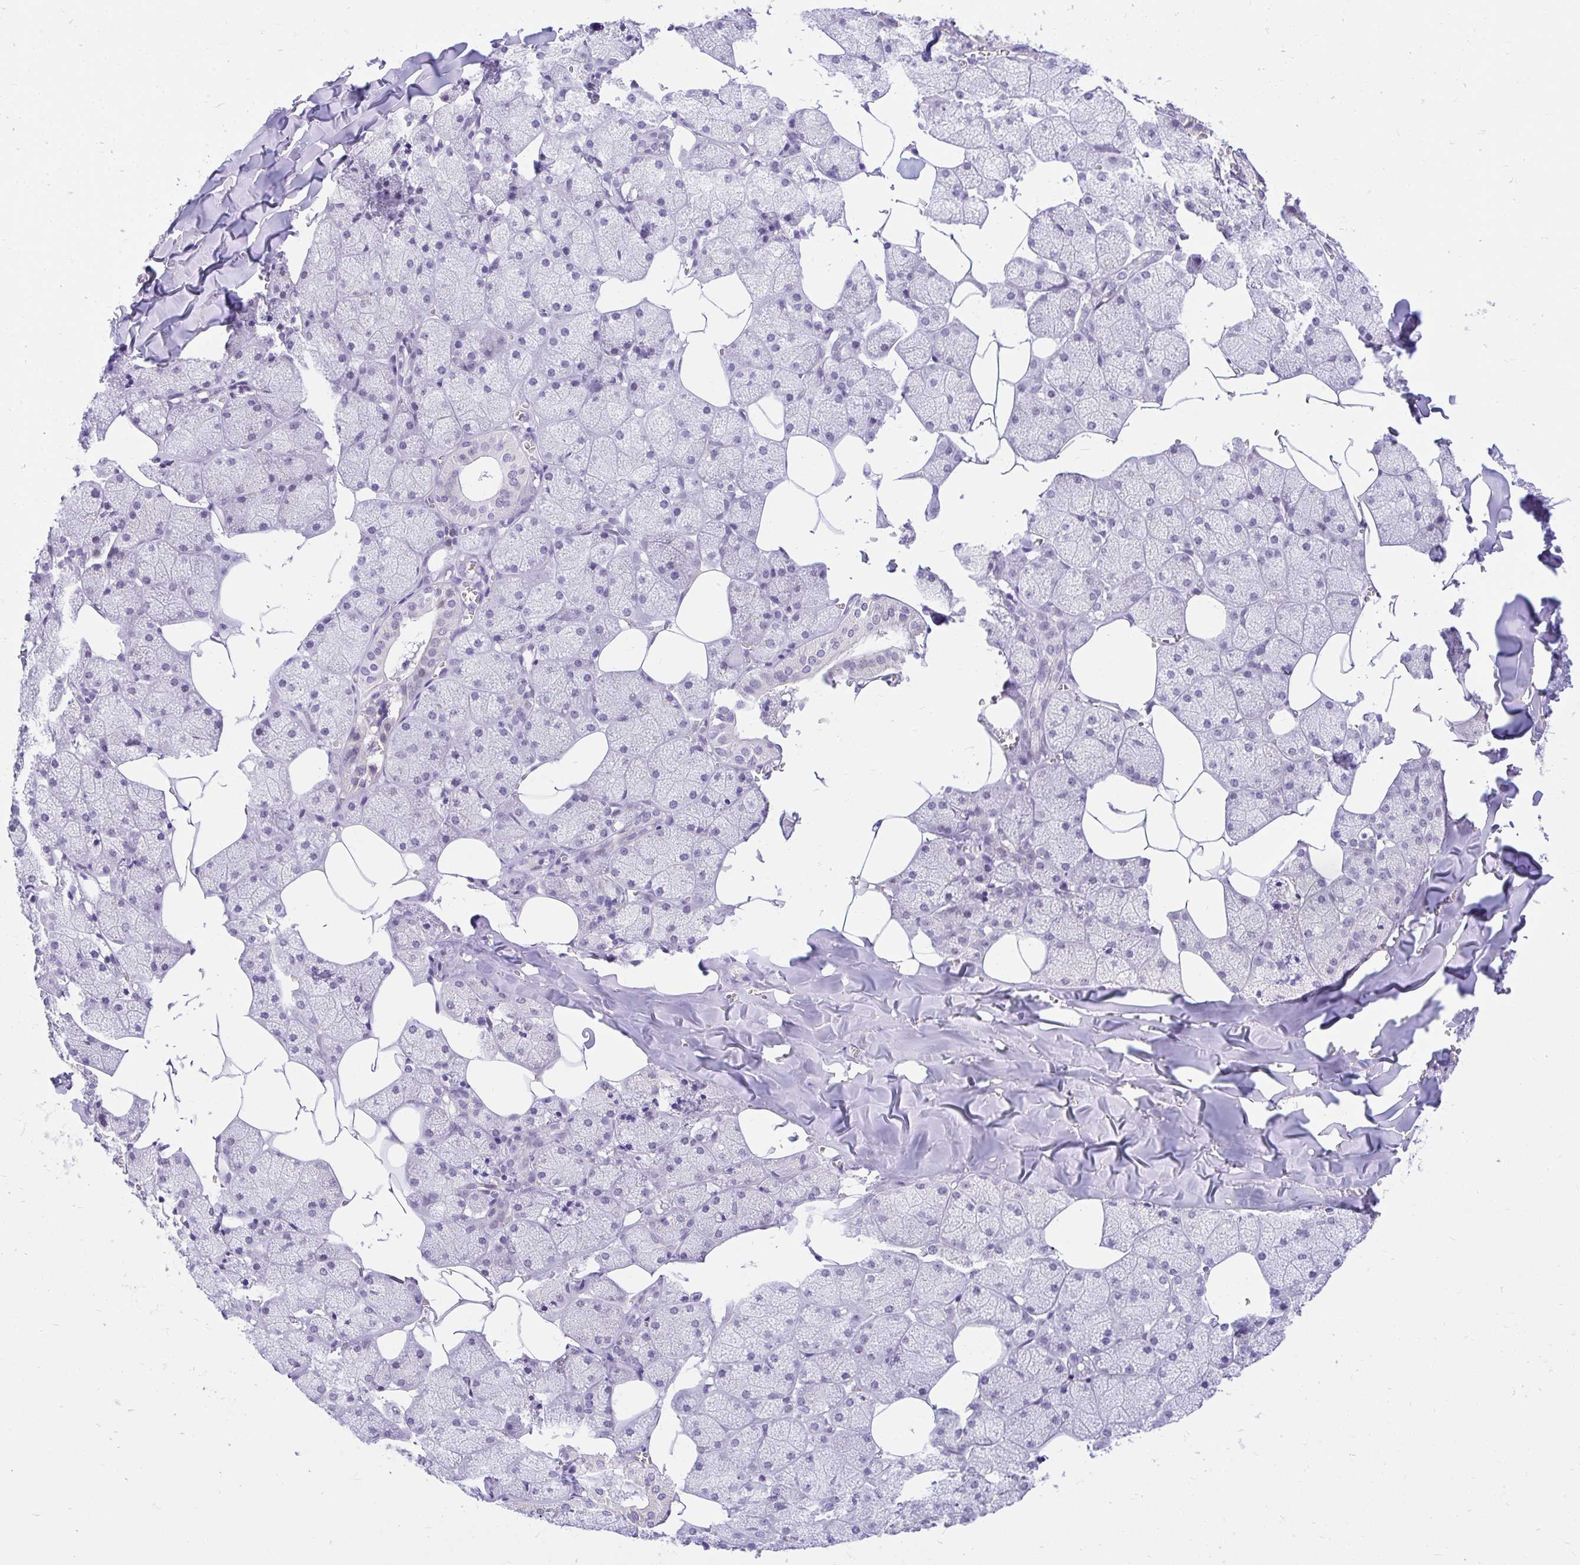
{"staining": {"intensity": "weak", "quantity": "<25%", "location": "nuclear"}, "tissue": "salivary gland", "cell_type": "Glandular cells", "image_type": "normal", "snomed": [{"axis": "morphology", "description": "Normal tissue, NOS"}, {"axis": "topography", "description": "Salivary gland"}, {"axis": "topography", "description": "Peripheral nerve tissue"}], "caption": "IHC histopathology image of benign salivary gland: human salivary gland stained with DAB (3,3'-diaminobenzidine) demonstrates no significant protein expression in glandular cells. (DAB (3,3'-diaminobenzidine) IHC, high magnification).", "gene": "GLB1L2", "patient": {"sex": "male", "age": 38}}